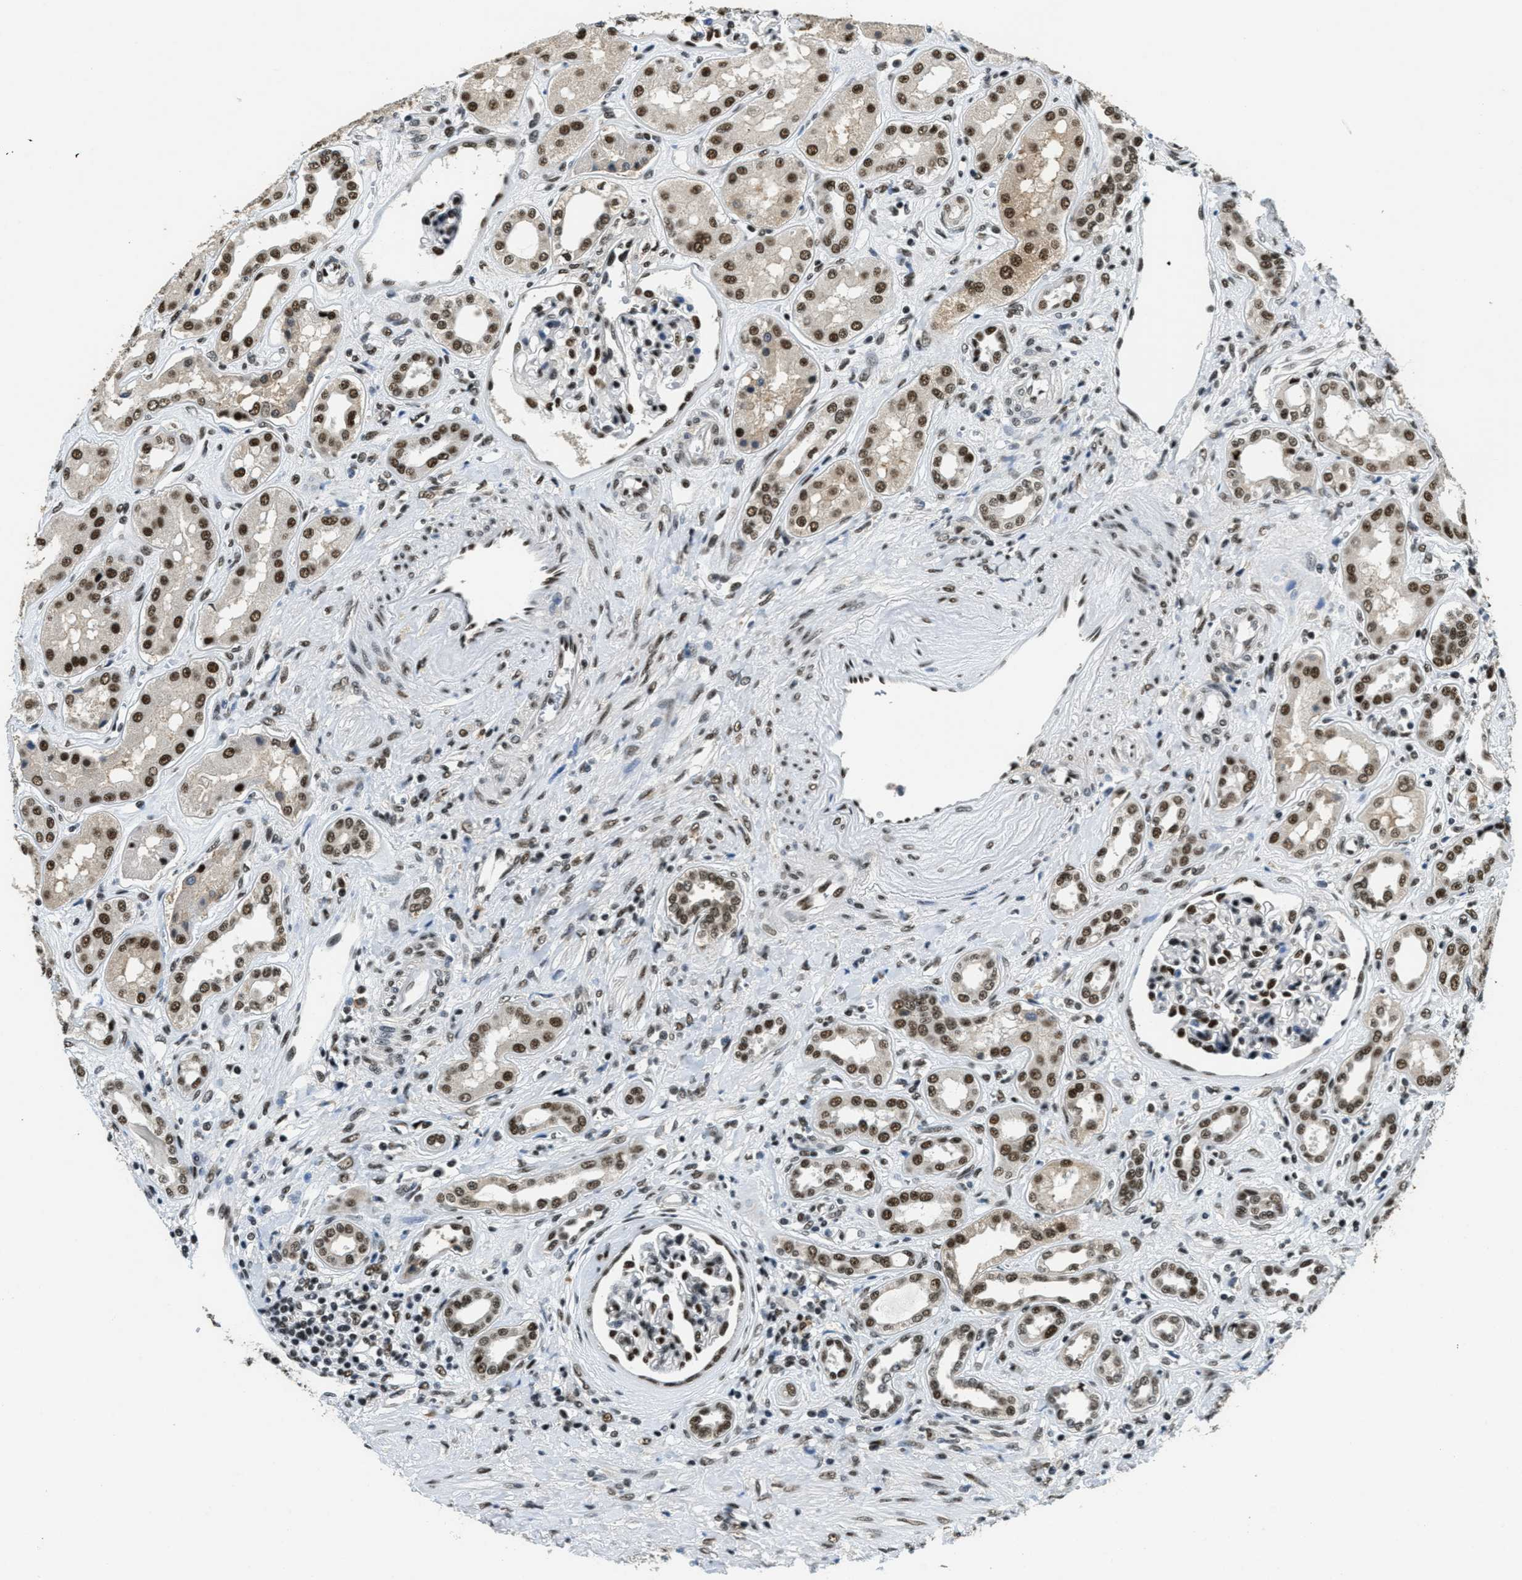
{"staining": {"intensity": "strong", "quantity": "25%-75%", "location": "nuclear"}, "tissue": "kidney", "cell_type": "Cells in glomeruli", "image_type": "normal", "snomed": [{"axis": "morphology", "description": "Normal tissue, NOS"}, {"axis": "topography", "description": "Kidney"}], "caption": "Cells in glomeruli display high levels of strong nuclear staining in approximately 25%-75% of cells in normal human kidney.", "gene": "SSB", "patient": {"sex": "male", "age": 59}}